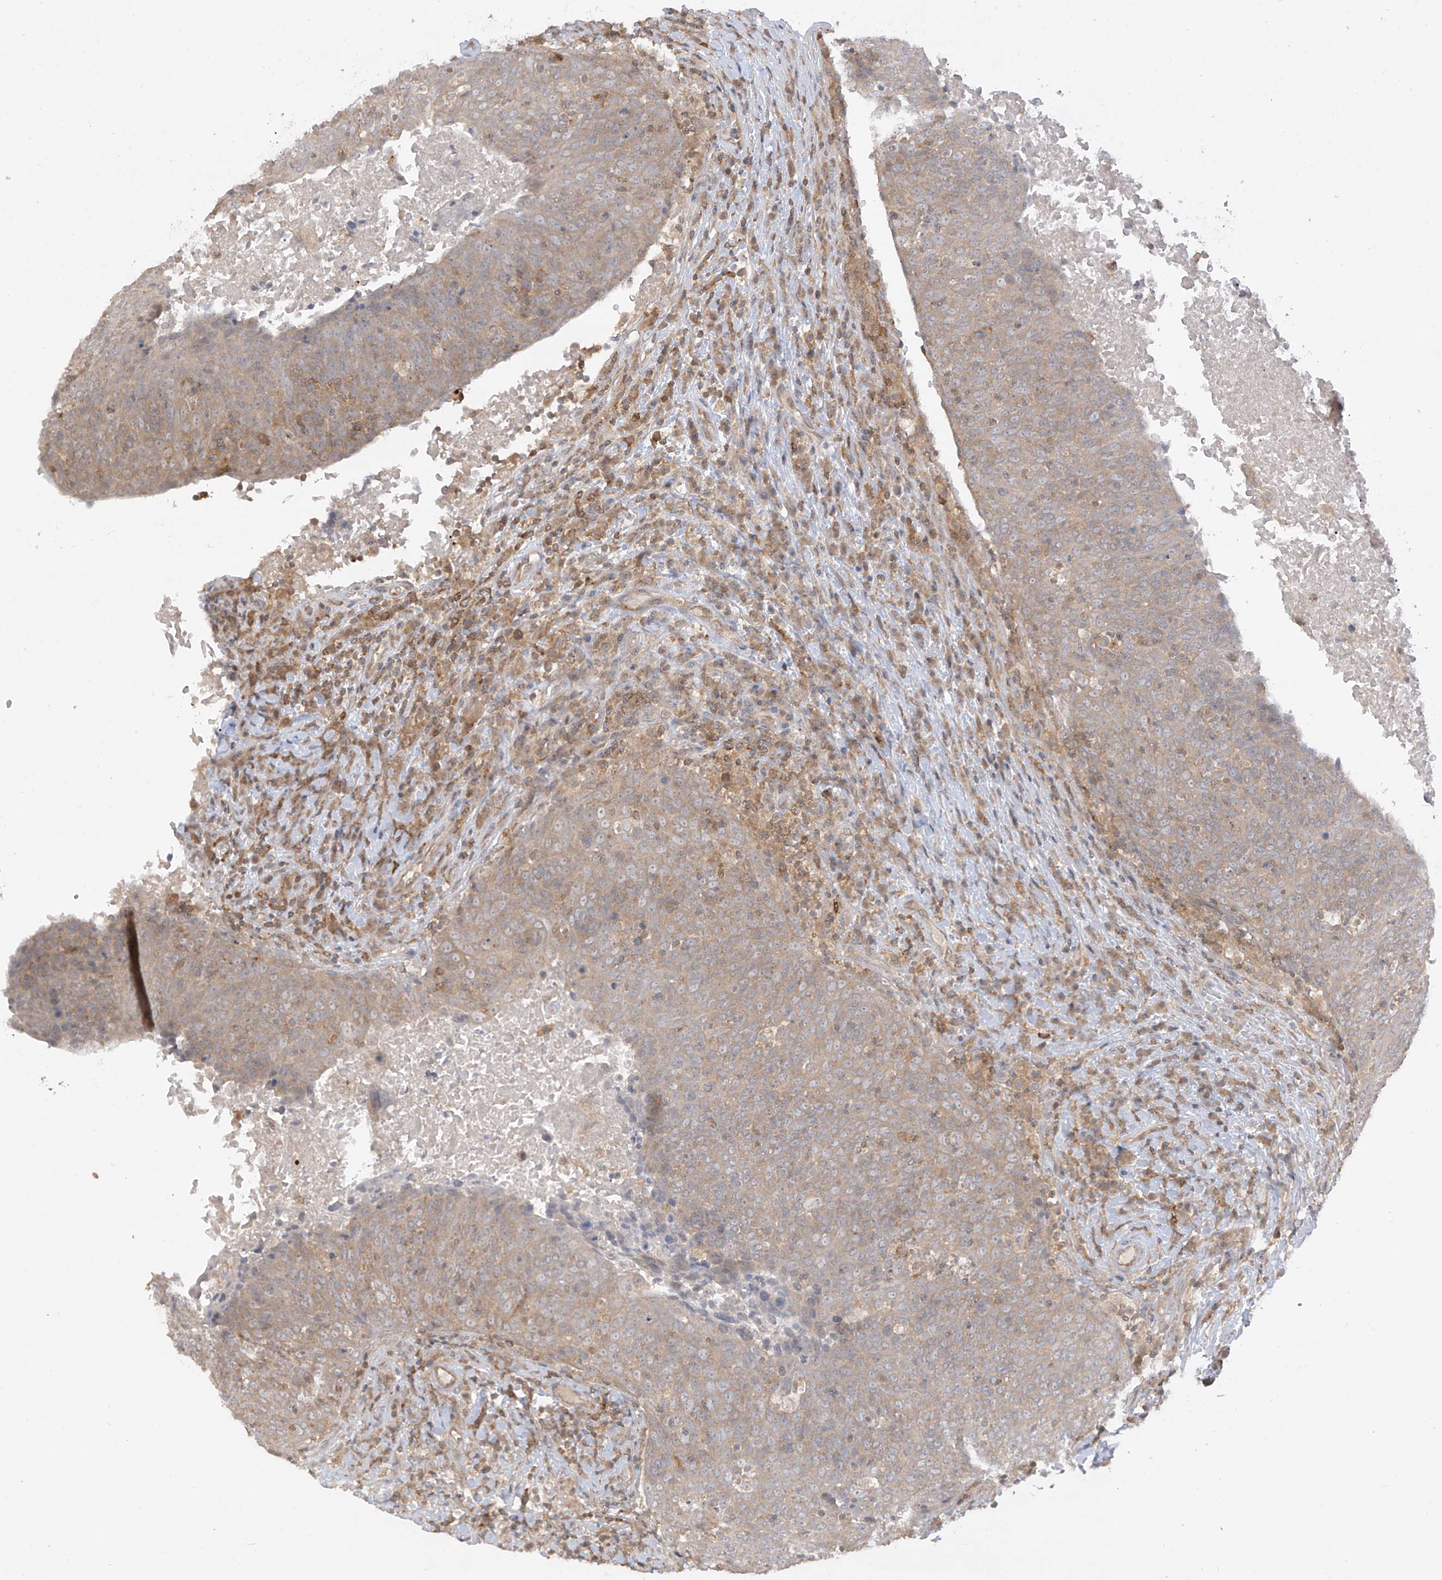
{"staining": {"intensity": "weak", "quantity": "25%-75%", "location": "cytoplasmic/membranous"}, "tissue": "head and neck cancer", "cell_type": "Tumor cells", "image_type": "cancer", "snomed": [{"axis": "morphology", "description": "Squamous cell carcinoma, NOS"}, {"axis": "morphology", "description": "Squamous cell carcinoma, metastatic, NOS"}, {"axis": "topography", "description": "Lymph node"}, {"axis": "topography", "description": "Head-Neck"}], "caption": "A brown stain labels weak cytoplasmic/membranous expression of a protein in human head and neck cancer (metastatic squamous cell carcinoma) tumor cells. The protein is shown in brown color, while the nuclei are stained blue.", "gene": "ANGEL2", "patient": {"sex": "male", "age": 62}}